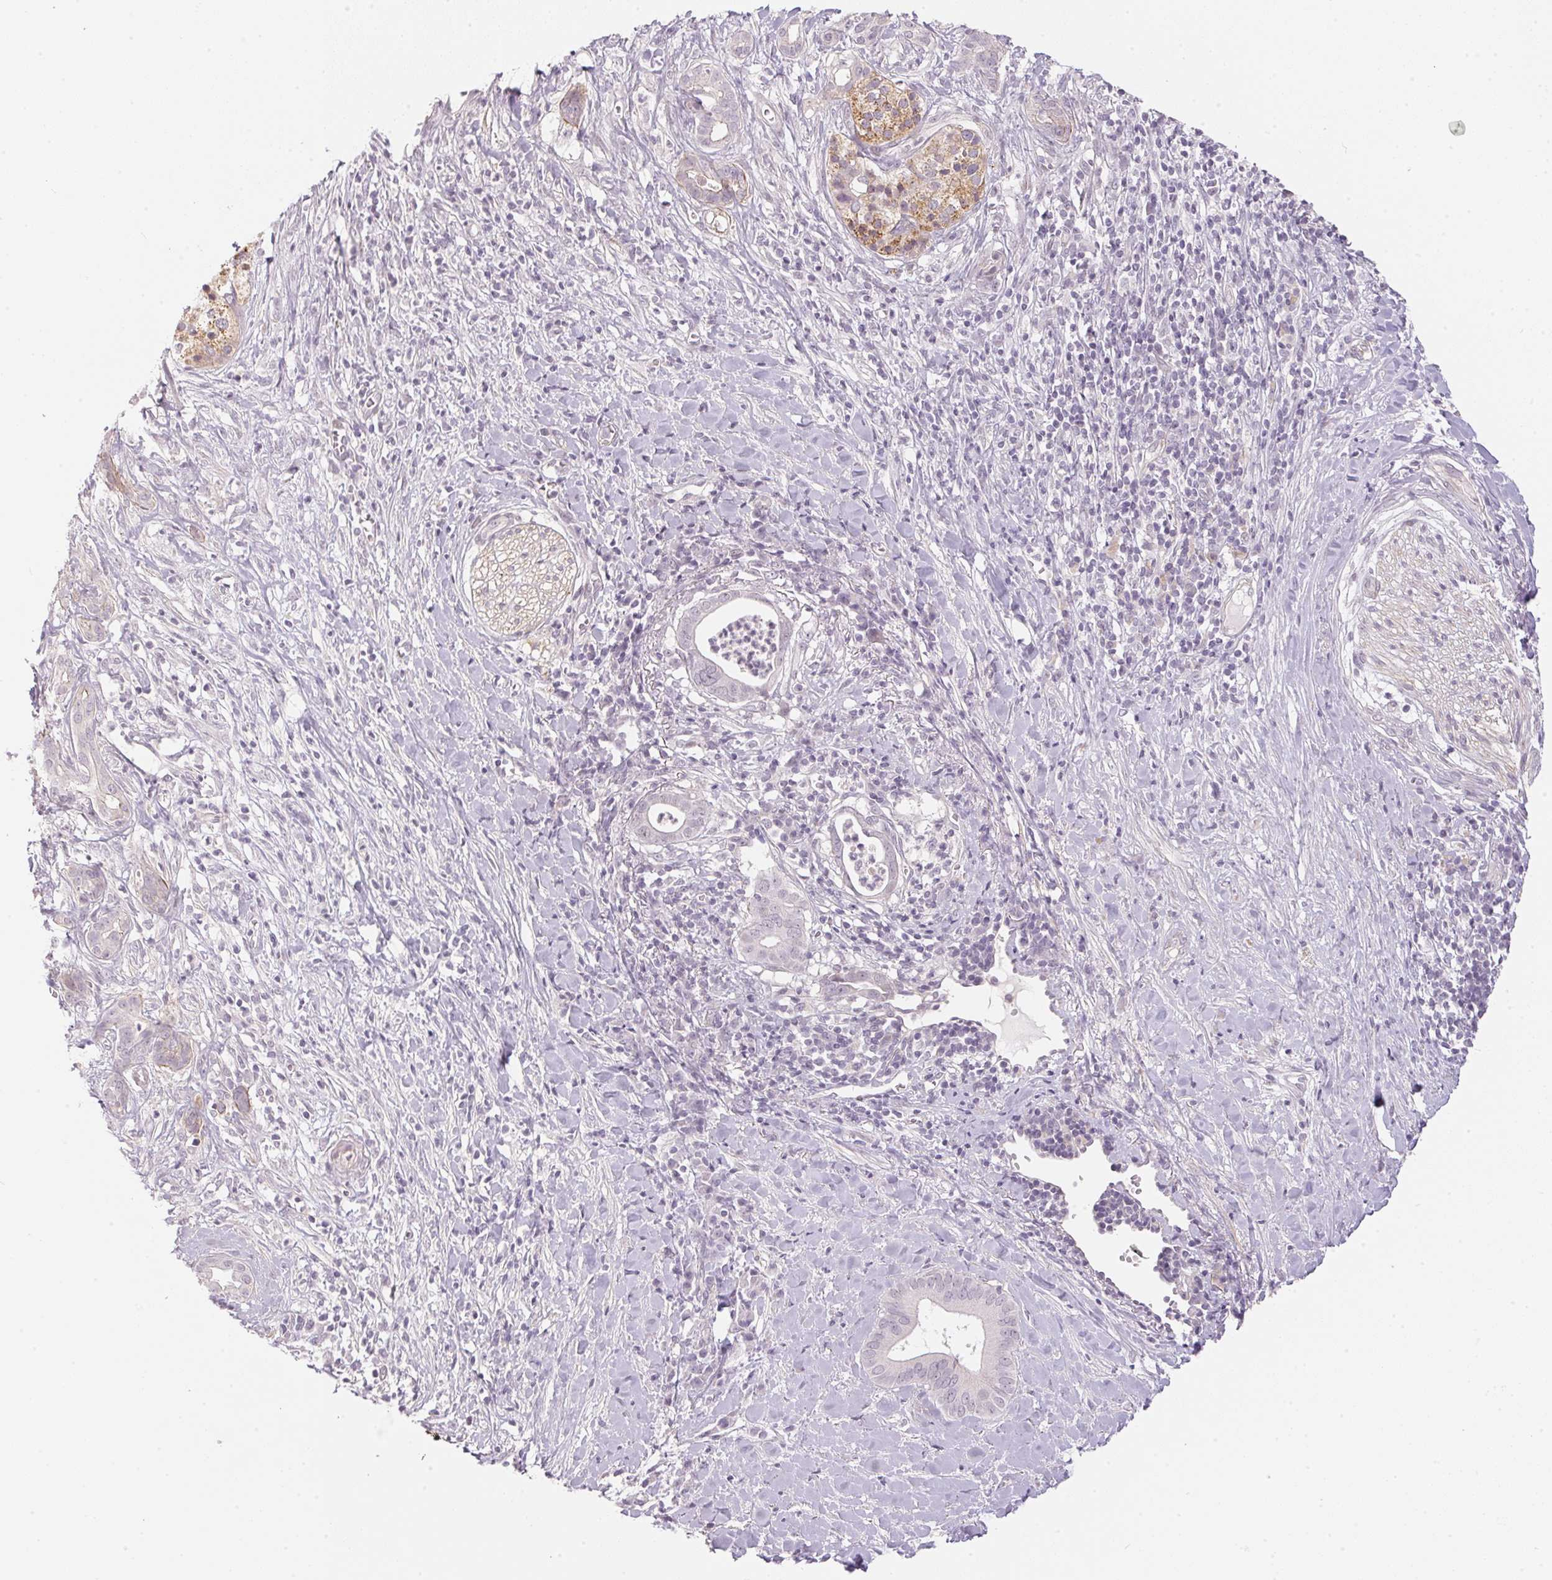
{"staining": {"intensity": "negative", "quantity": "none", "location": "none"}, "tissue": "pancreatic cancer", "cell_type": "Tumor cells", "image_type": "cancer", "snomed": [{"axis": "morphology", "description": "Adenocarcinoma, NOS"}, {"axis": "topography", "description": "Pancreas"}], "caption": "Tumor cells show no significant protein expression in pancreatic adenocarcinoma. The staining is performed using DAB (3,3'-diaminobenzidine) brown chromogen with nuclei counter-stained in using hematoxylin.", "gene": "GDAP1L1", "patient": {"sex": "male", "age": 61}}